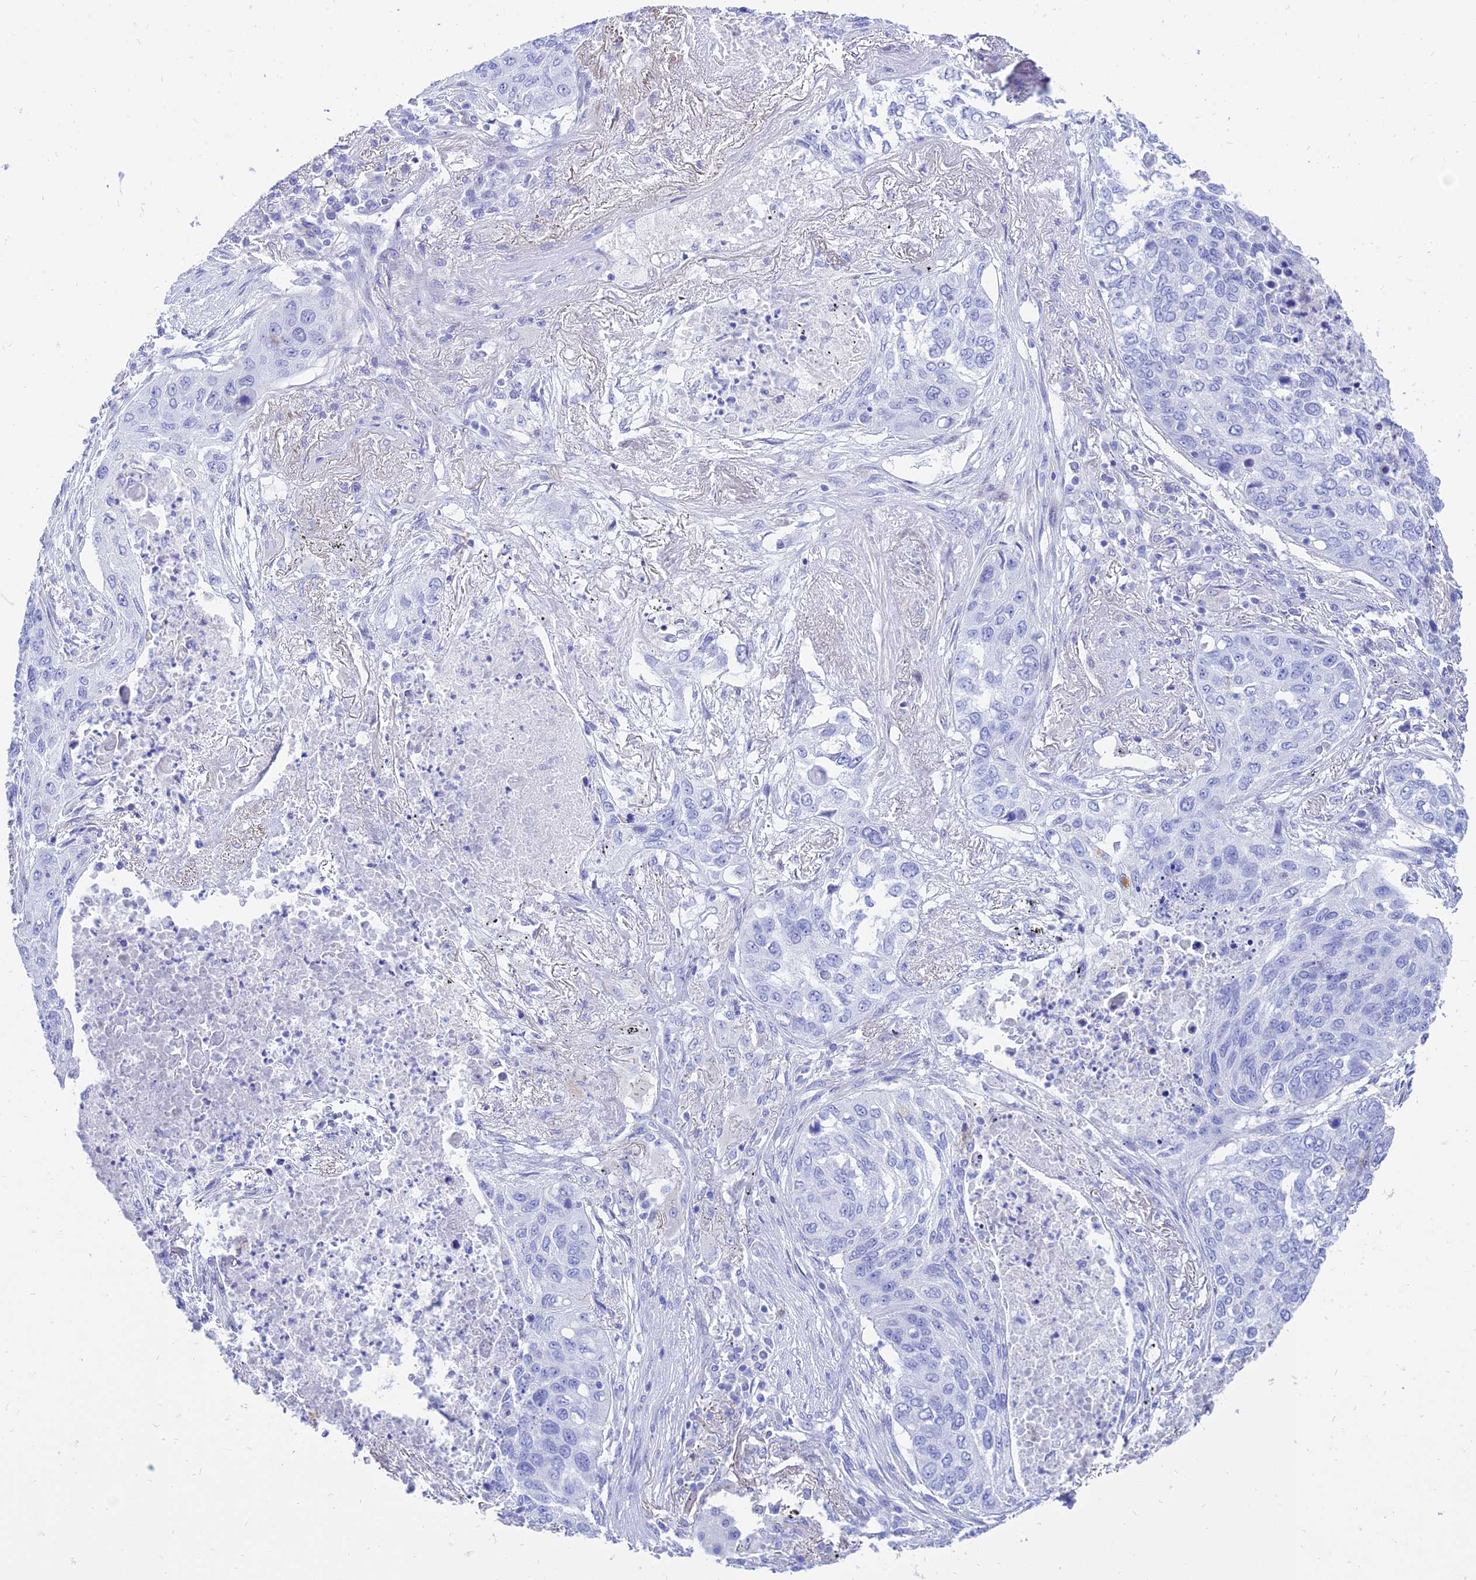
{"staining": {"intensity": "negative", "quantity": "none", "location": "none"}, "tissue": "lung cancer", "cell_type": "Tumor cells", "image_type": "cancer", "snomed": [{"axis": "morphology", "description": "Squamous cell carcinoma, NOS"}, {"axis": "topography", "description": "Lung"}], "caption": "An image of squamous cell carcinoma (lung) stained for a protein shows no brown staining in tumor cells.", "gene": "TAC3", "patient": {"sex": "female", "age": 63}}